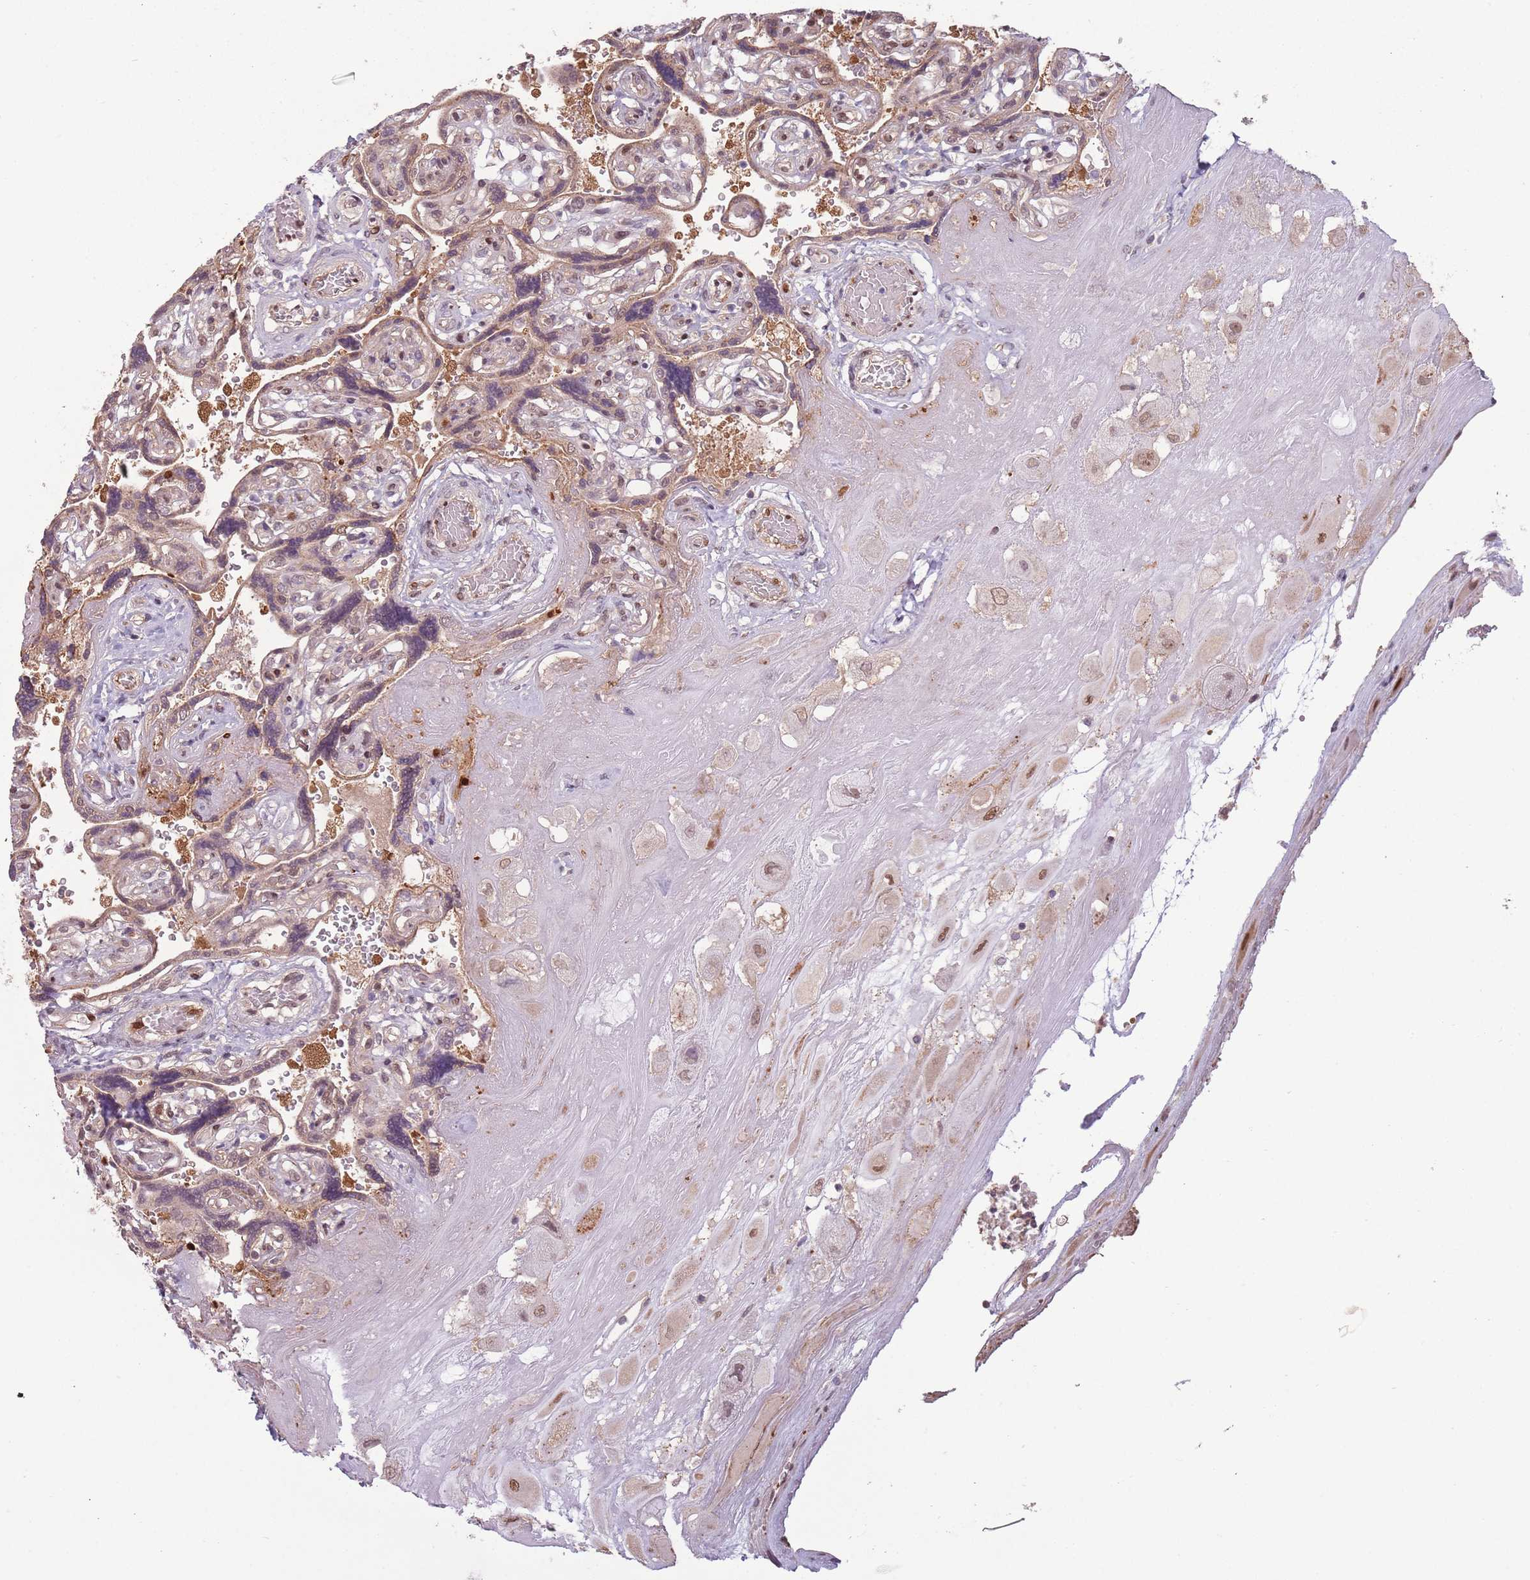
{"staining": {"intensity": "moderate", "quantity": "<25%", "location": "nuclear"}, "tissue": "placenta", "cell_type": "Decidual cells", "image_type": "normal", "snomed": [{"axis": "morphology", "description": "Normal tissue, NOS"}, {"axis": "topography", "description": "Placenta"}], "caption": "This micrograph exhibits IHC staining of unremarkable placenta, with low moderate nuclear staining in approximately <25% of decidual cells.", "gene": "RPS27A", "patient": {"sex": "female", "age": 32}}